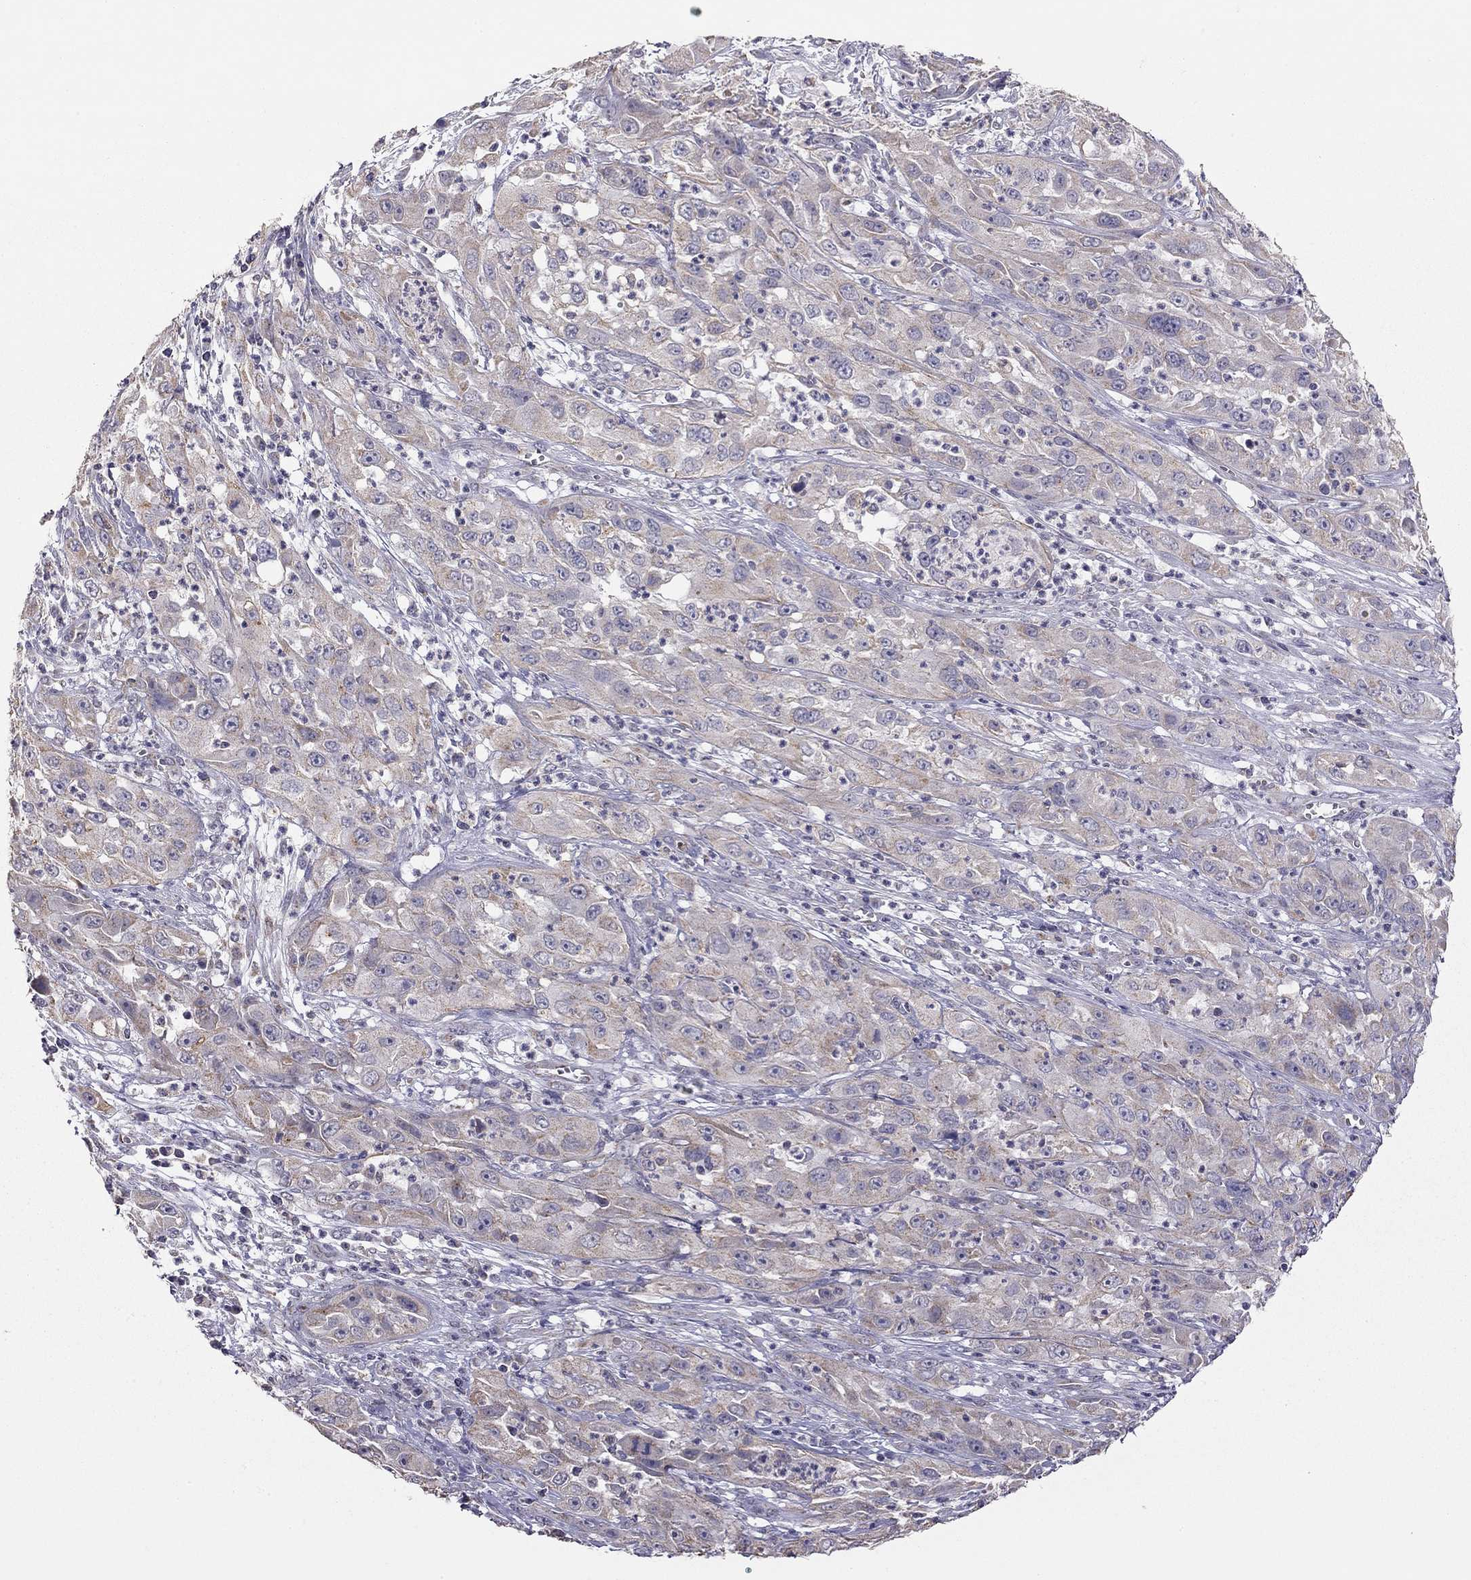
{"staining": {"intensity": "weak", "quantity": "<25%", "location": "cytoplasmic/membranous"}, "tissue": "cervical cancer", "cell_type": "Tumor cells", "image_type": "cancer", "snomed": [{"axis": "morphology", "description": "Squamous cell carcinoma, NOS"}, {"axis": "topography", "description": "Cervix"}], "caption": "Immunohistochemistry (IHC) of human cervical cancer exhibits no expression in tumor cells.", "gene": "LRIT3", "patient": {"sex": "female", "age": 32}}